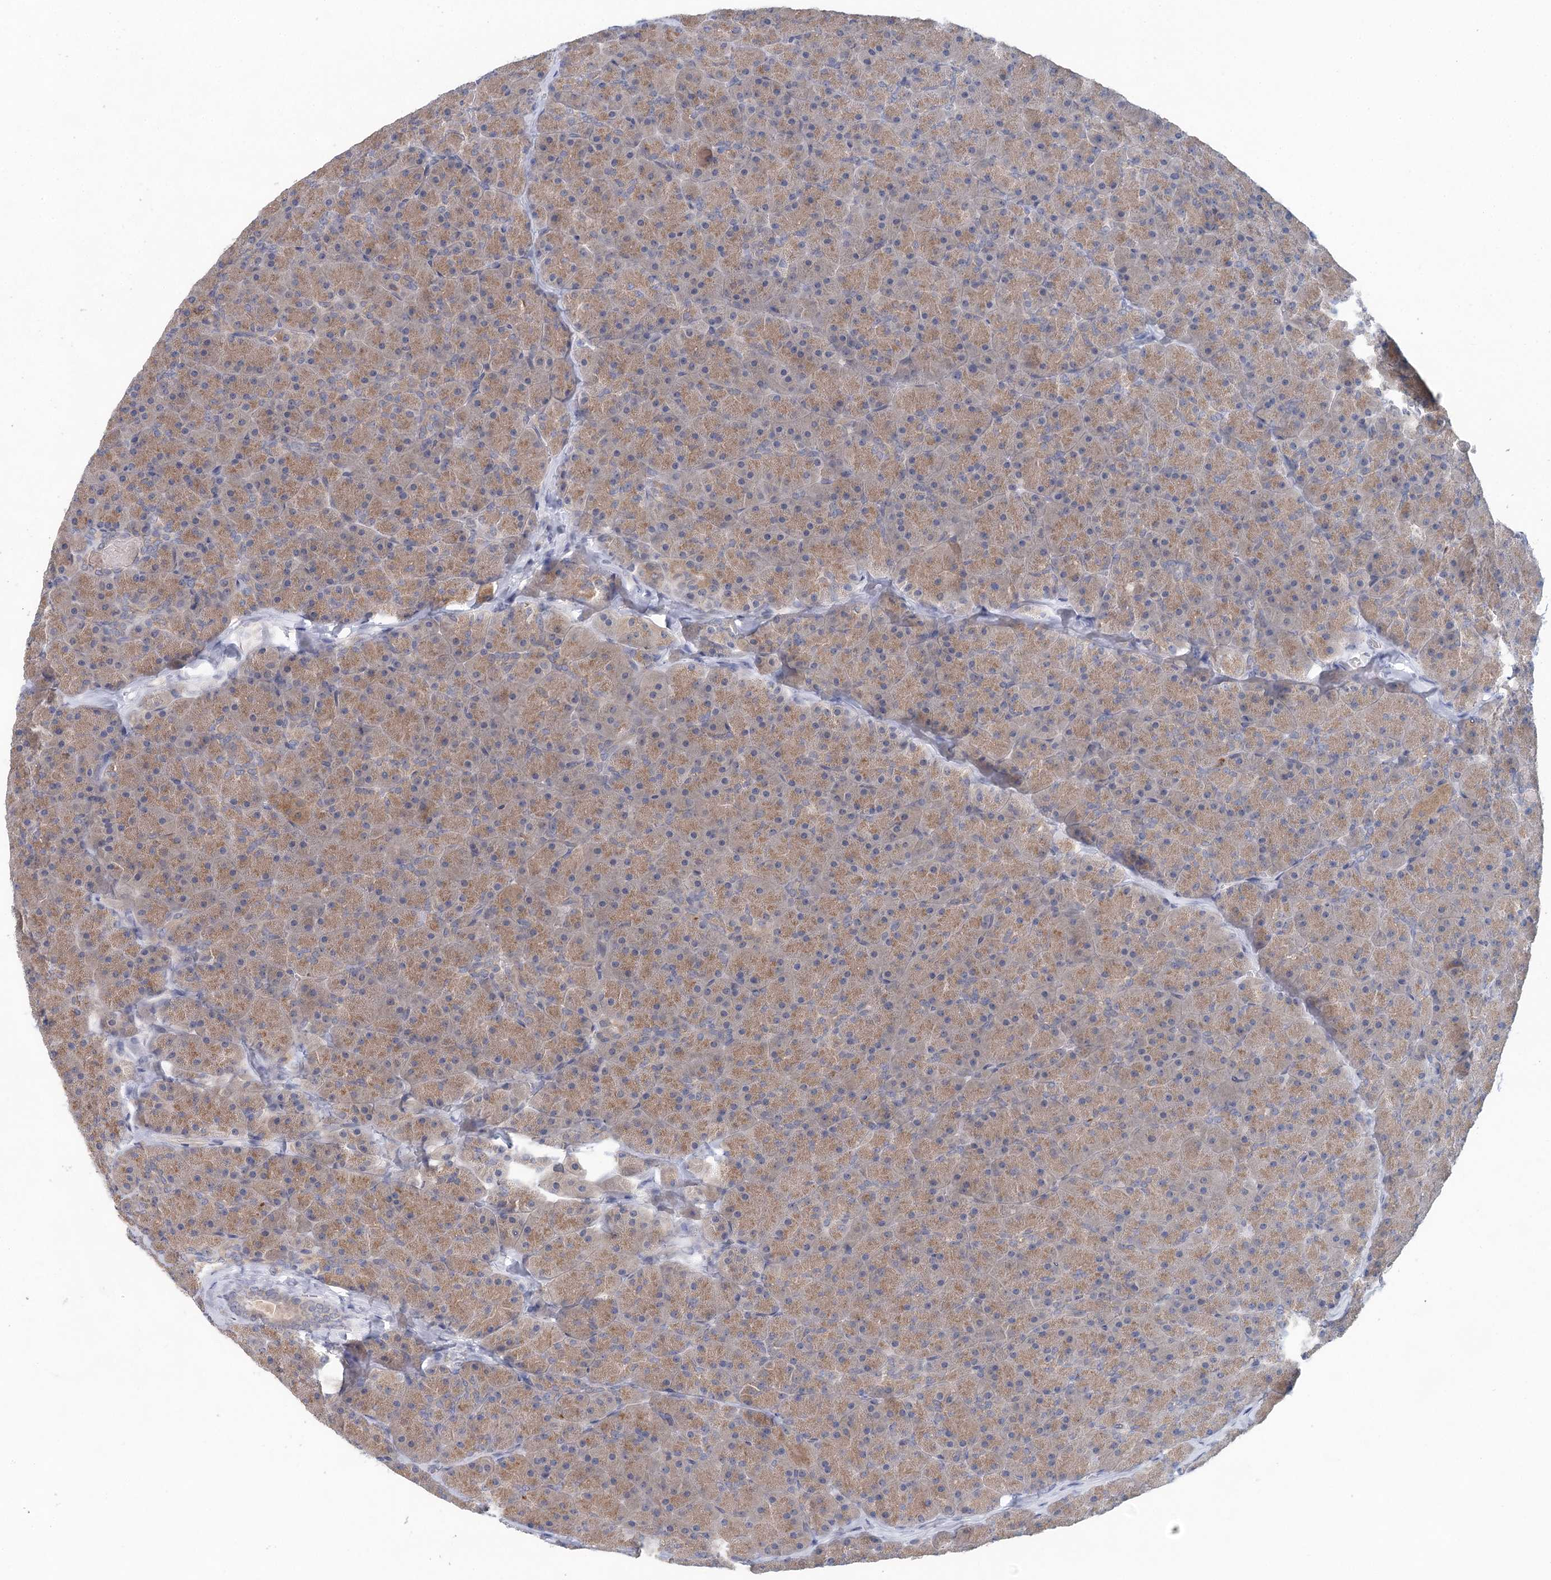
{"staining": {"intensity": "moderate", "quantity": ">75%", "location": "cytoplasmic/membranous"}, "tissue": "pancreas", "cell_type": "Exocrine glandular cells", "image_type": "normal", "snomed": [{"axis": "morphology", "description": "Normal tissue, NOS"}, {"axis": "topography", "description": "Pancreas"}], "caption": "Protein expression by immunohistochemistry shows moderate cytoplasmic/membranous positivity in approximately >75% of exocrine glandular cells in unremarkable pancreas. (Brightfield microscopy of DAB IHC at high magnification).", "gene": "BLTP1", "patient": {"sex": "male", "age": 36}}